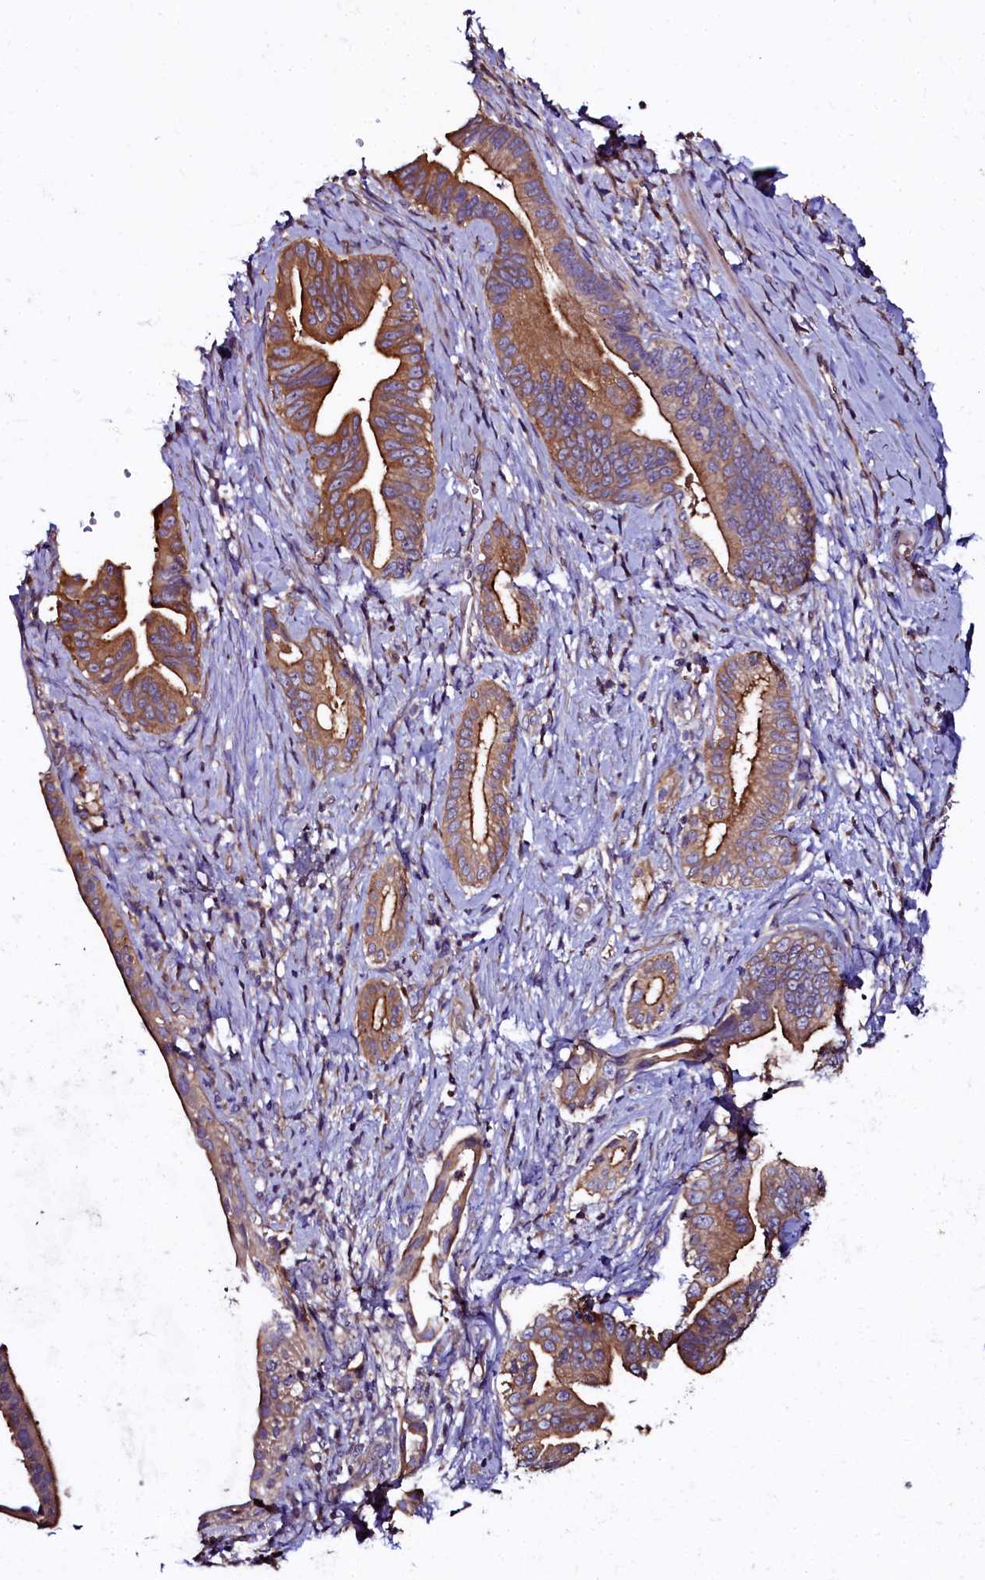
{"staining": {"intensity": "moderate", "quantity": ">75%", "location": "cytoplasmic/membranous"}, "tissue": "pancreatic cancer", "cell_type": "Tumor cells", "image_type": "cancer", "snomed": [{"axis": "morphology", "description": "Adenocarcinoma, NOS"}, {"axis": "topography", "description": "Pancreas"}], "caption": "Protein staining shows moderate cytoplasmic/membranous positivity in approximately >75% of tumor cells in pancreatic cancer (adenocarcinoma).", "gene": "APPL2", "patient": {"sex": "female", "age": 55}}